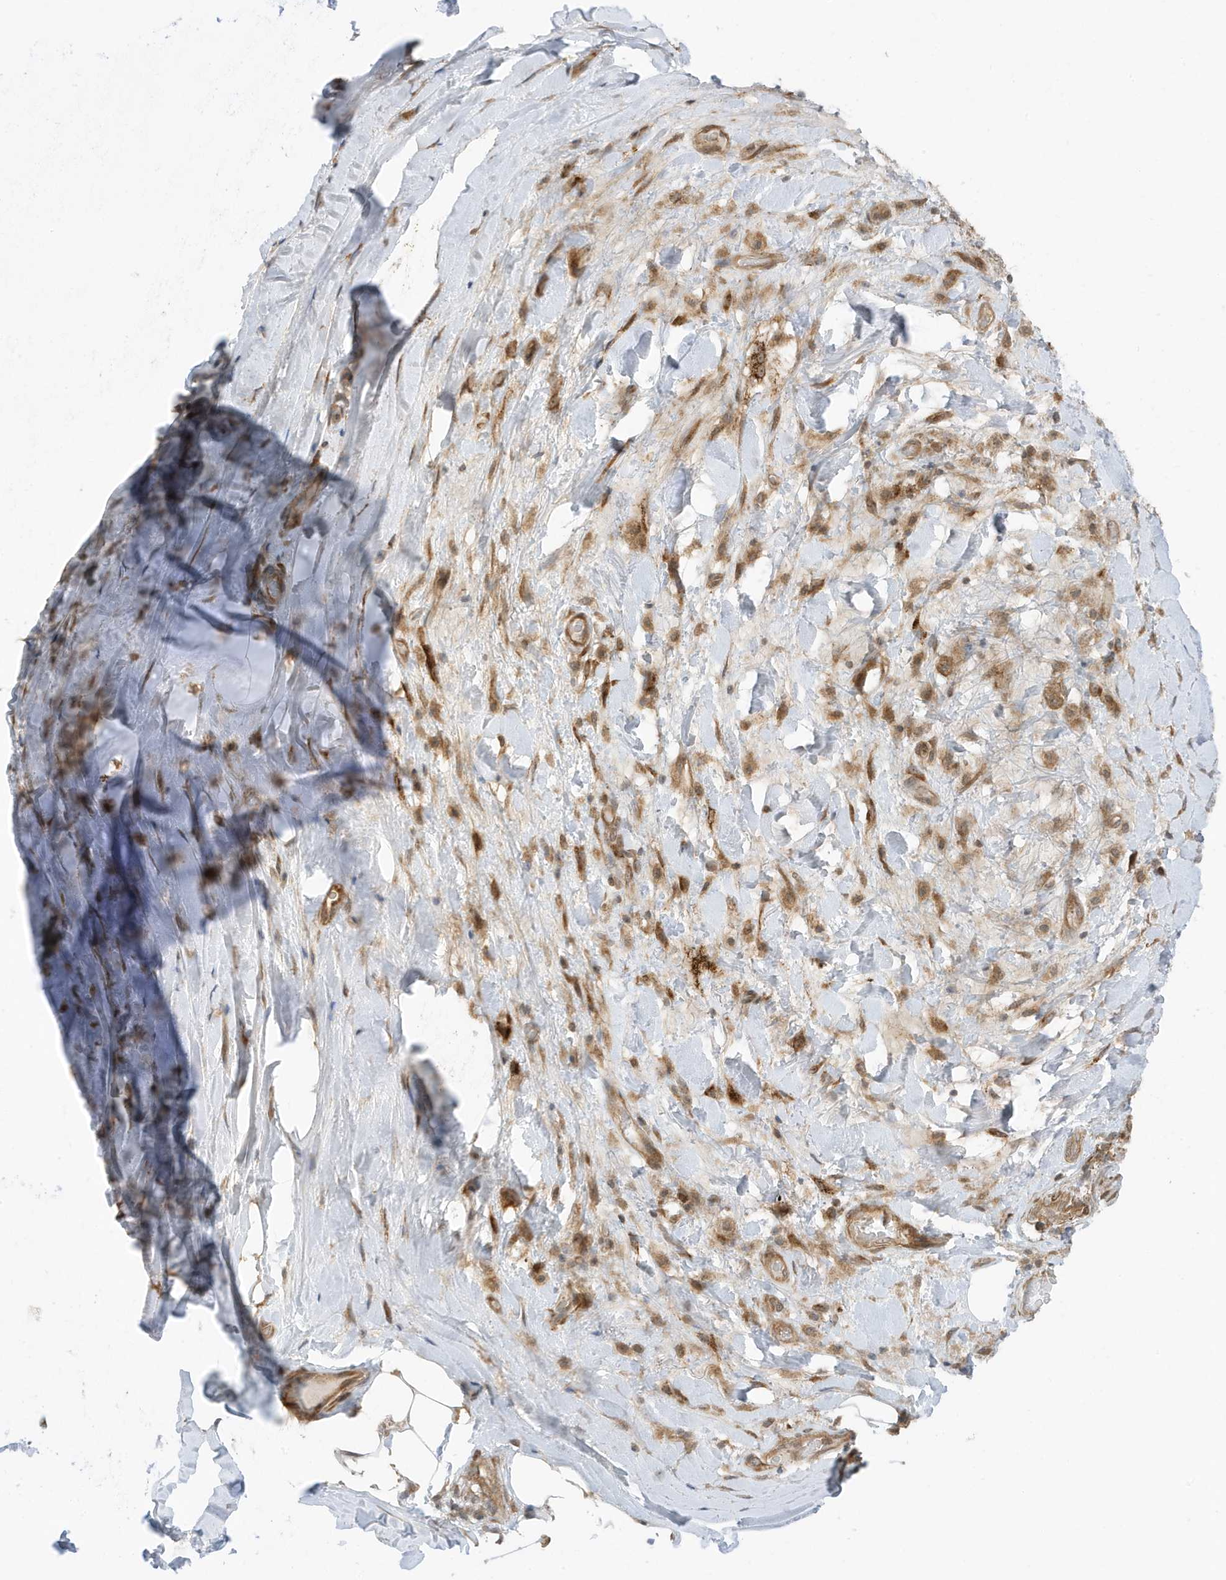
{"staining": {"intensity": "weak", "quantity": ">75%", "location": "cytoplasmic/membranous"}, "tissue": "adipose tissue", "cell_type": "Adipocytes", "image_type": "normal", "snomed": [{"axis": "morphology", "description": "Normal tissue, NOS"}, {"axis": "morphology", "description": "Squamous cell carcinoma, NOS"}, {"axis": "topography", "description": "Lymph node"}, {"axis": "topography", "description": "Bronchus"}, {"axis": "topography", "description": "Lung"}], "caption": "Adipose tissue stained with a brown dye reveals weak cytoplasmic/membranous positive positivity in about >75% of adipocytes.", "gene": "DHX36", "patient": {"sex": "male", "age": 66}}